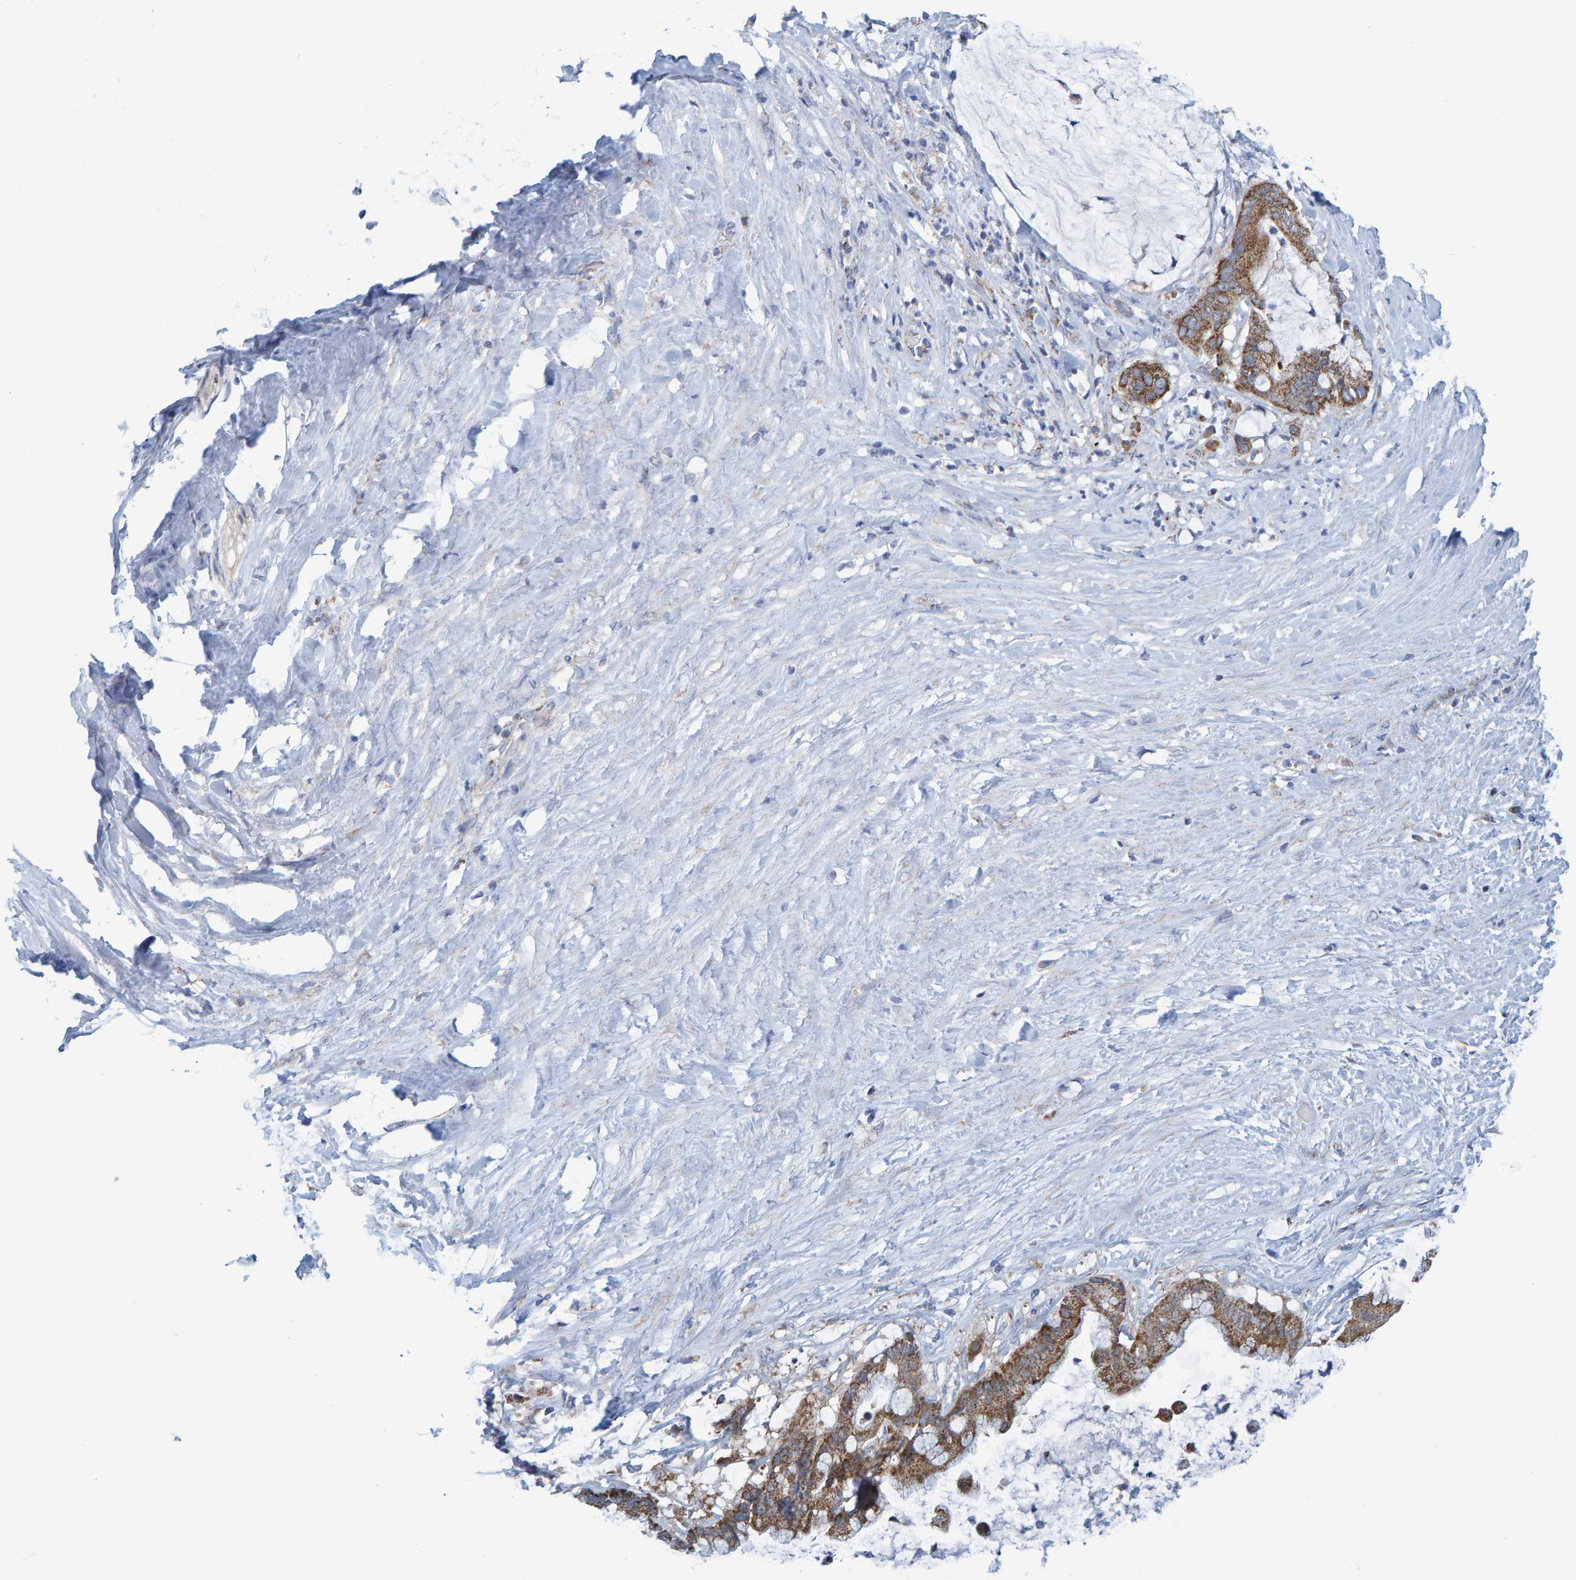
{"staining": {"intensity": "moderate", "quantity": ">75%", "location": "cytoplasmic/membranous"}, "tissue": "pancreatic cancer", "cell_type": "Tumor cells", "image_type": "cancer", "snomed": [{"axis": "morphology", "description": "Adenocarcinoma, NOS"}, {"axis": "topography", "description": "Pancreas"}], "caption": "Protein positivity by IHC exhibits moderate cytoplasmic/membranous staining in about >75% of tumor cells in pancreatic cancer.", "gene": "MRPS7", "patient": {"sex": "male", "age": 41}}